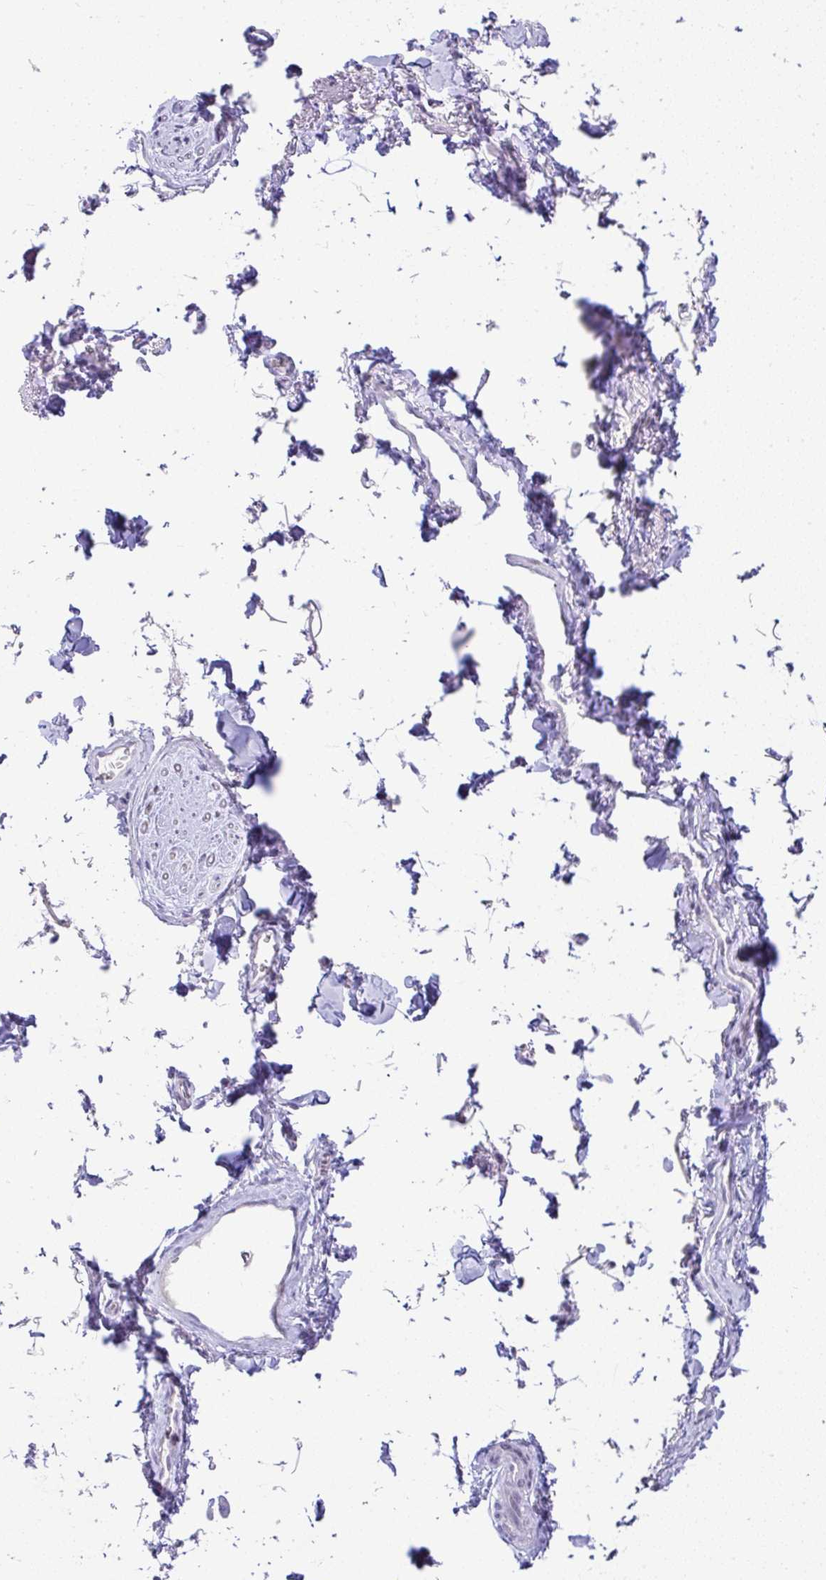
{"staining": {"intensity": "negative", "quantity": "none", "location": "none"}, "tissue": "adipose tissue", "cell_type": "Adipocytes", "image_type": "normal", "snomed": [{"axis": "morphology", "description": "Normal tissue, NOS"}, {"axis": "topography", "description": "Vulva"}, {"axis": "topography", "description": "Peripheral nerve tissue"}], "caption": "This is an immunohistochemistry (IHC) micrograph of benign adipose tissue. There is no positivity in adipocytes.", "gene": "FAM177A1", "patient": {"sex": "female", "age": 66}}